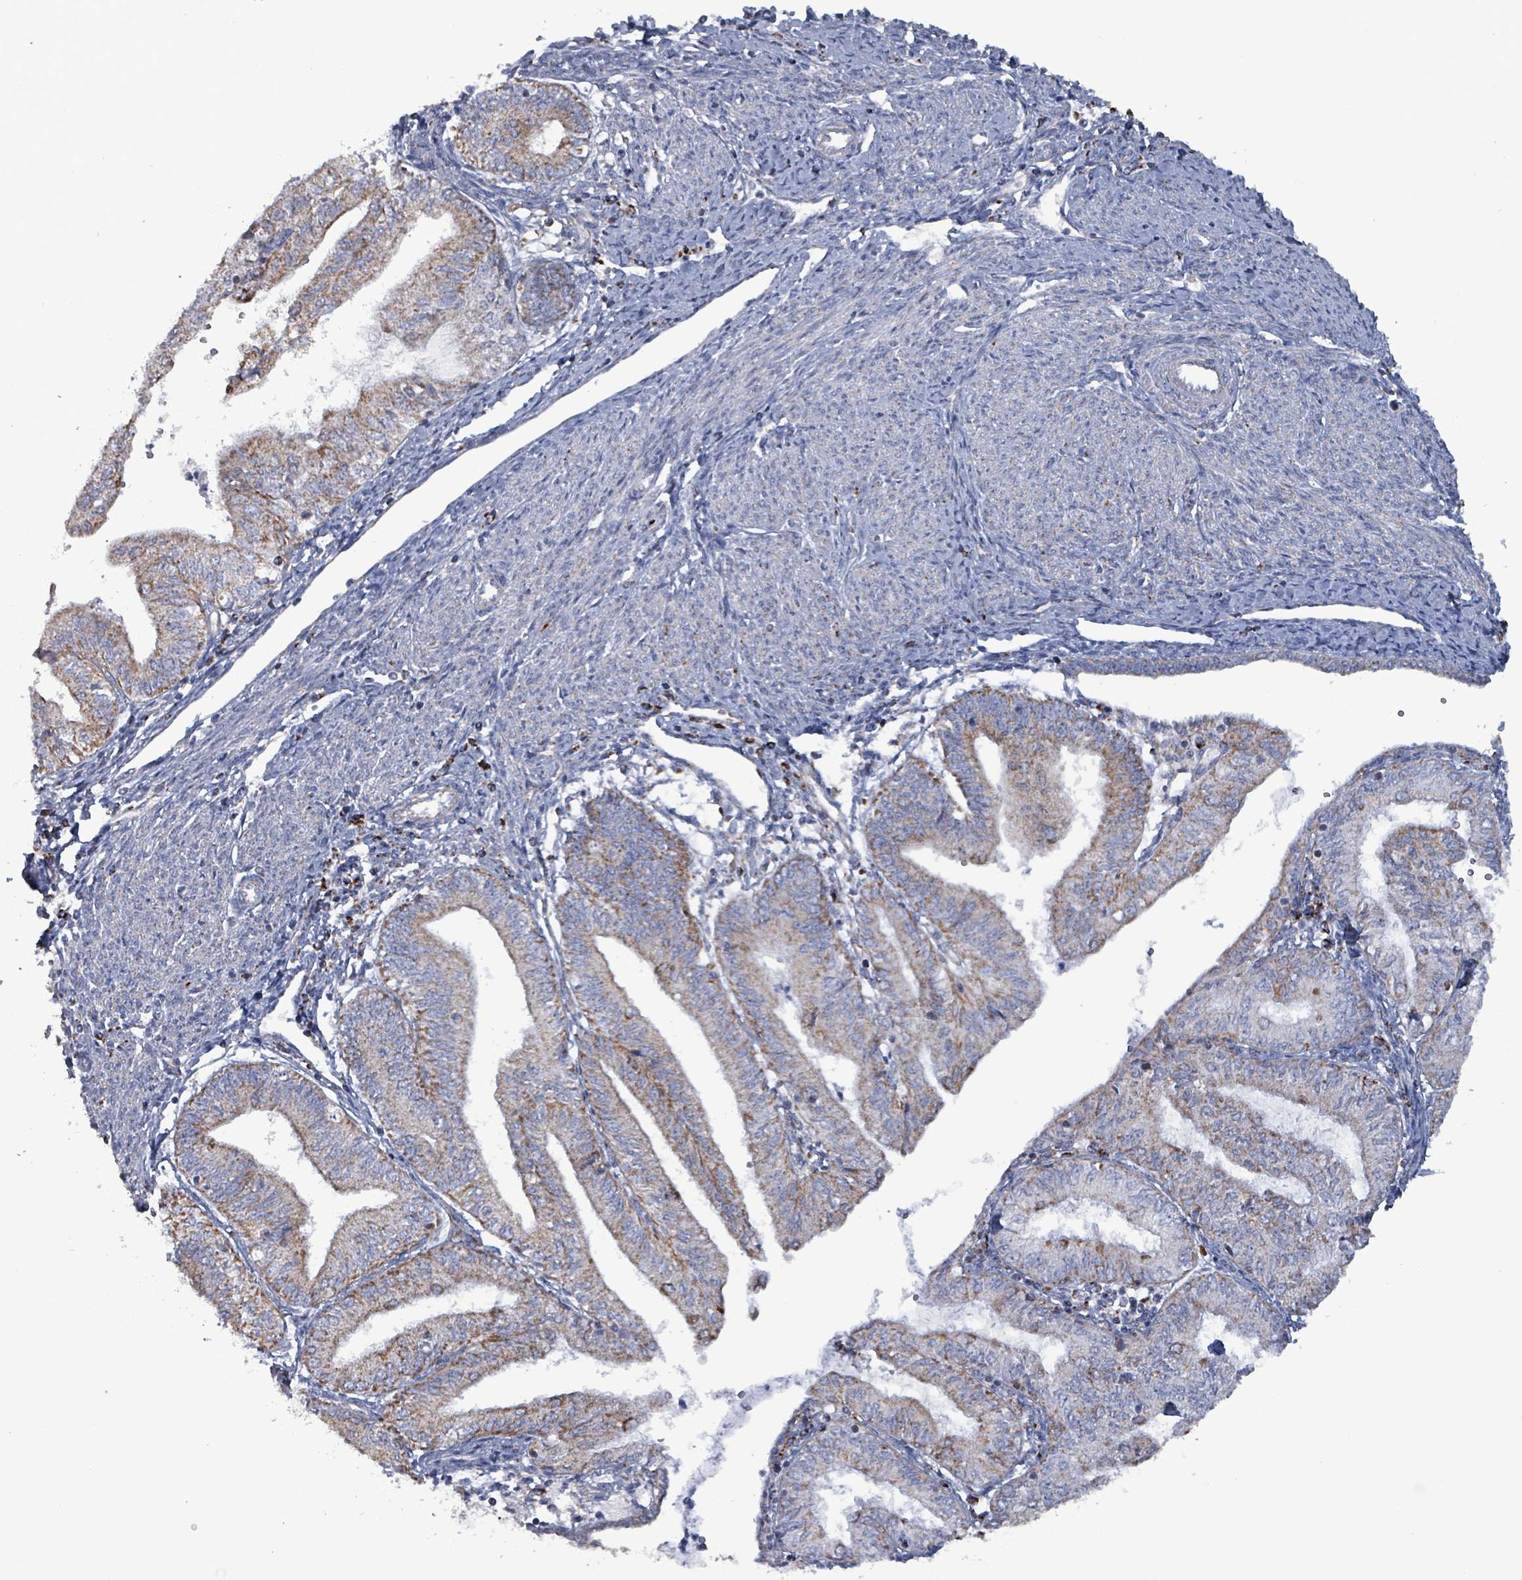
{"staining": {"intensity": "moderate", "quantity": "<25%", "location": "cytoplasmic/membranous"}, "tissue": "endometrial cancer", "cell_type": "Tumor cells", "image_type": "cancer", "snomed": [{"axis": "morphology", "description": "Adenocarcinoma, NOS"}, {"axis": "topography", "description": "Endometrium"}], "caption": "Tumor cells display moderate cytoplasmic/membranous staining in approximately <25% of cells in endometrial adenocarcinoma. Nuclei are stained in blue.", "gene": "IDH3B", "patient": {"sex": "female", "age": 66}}